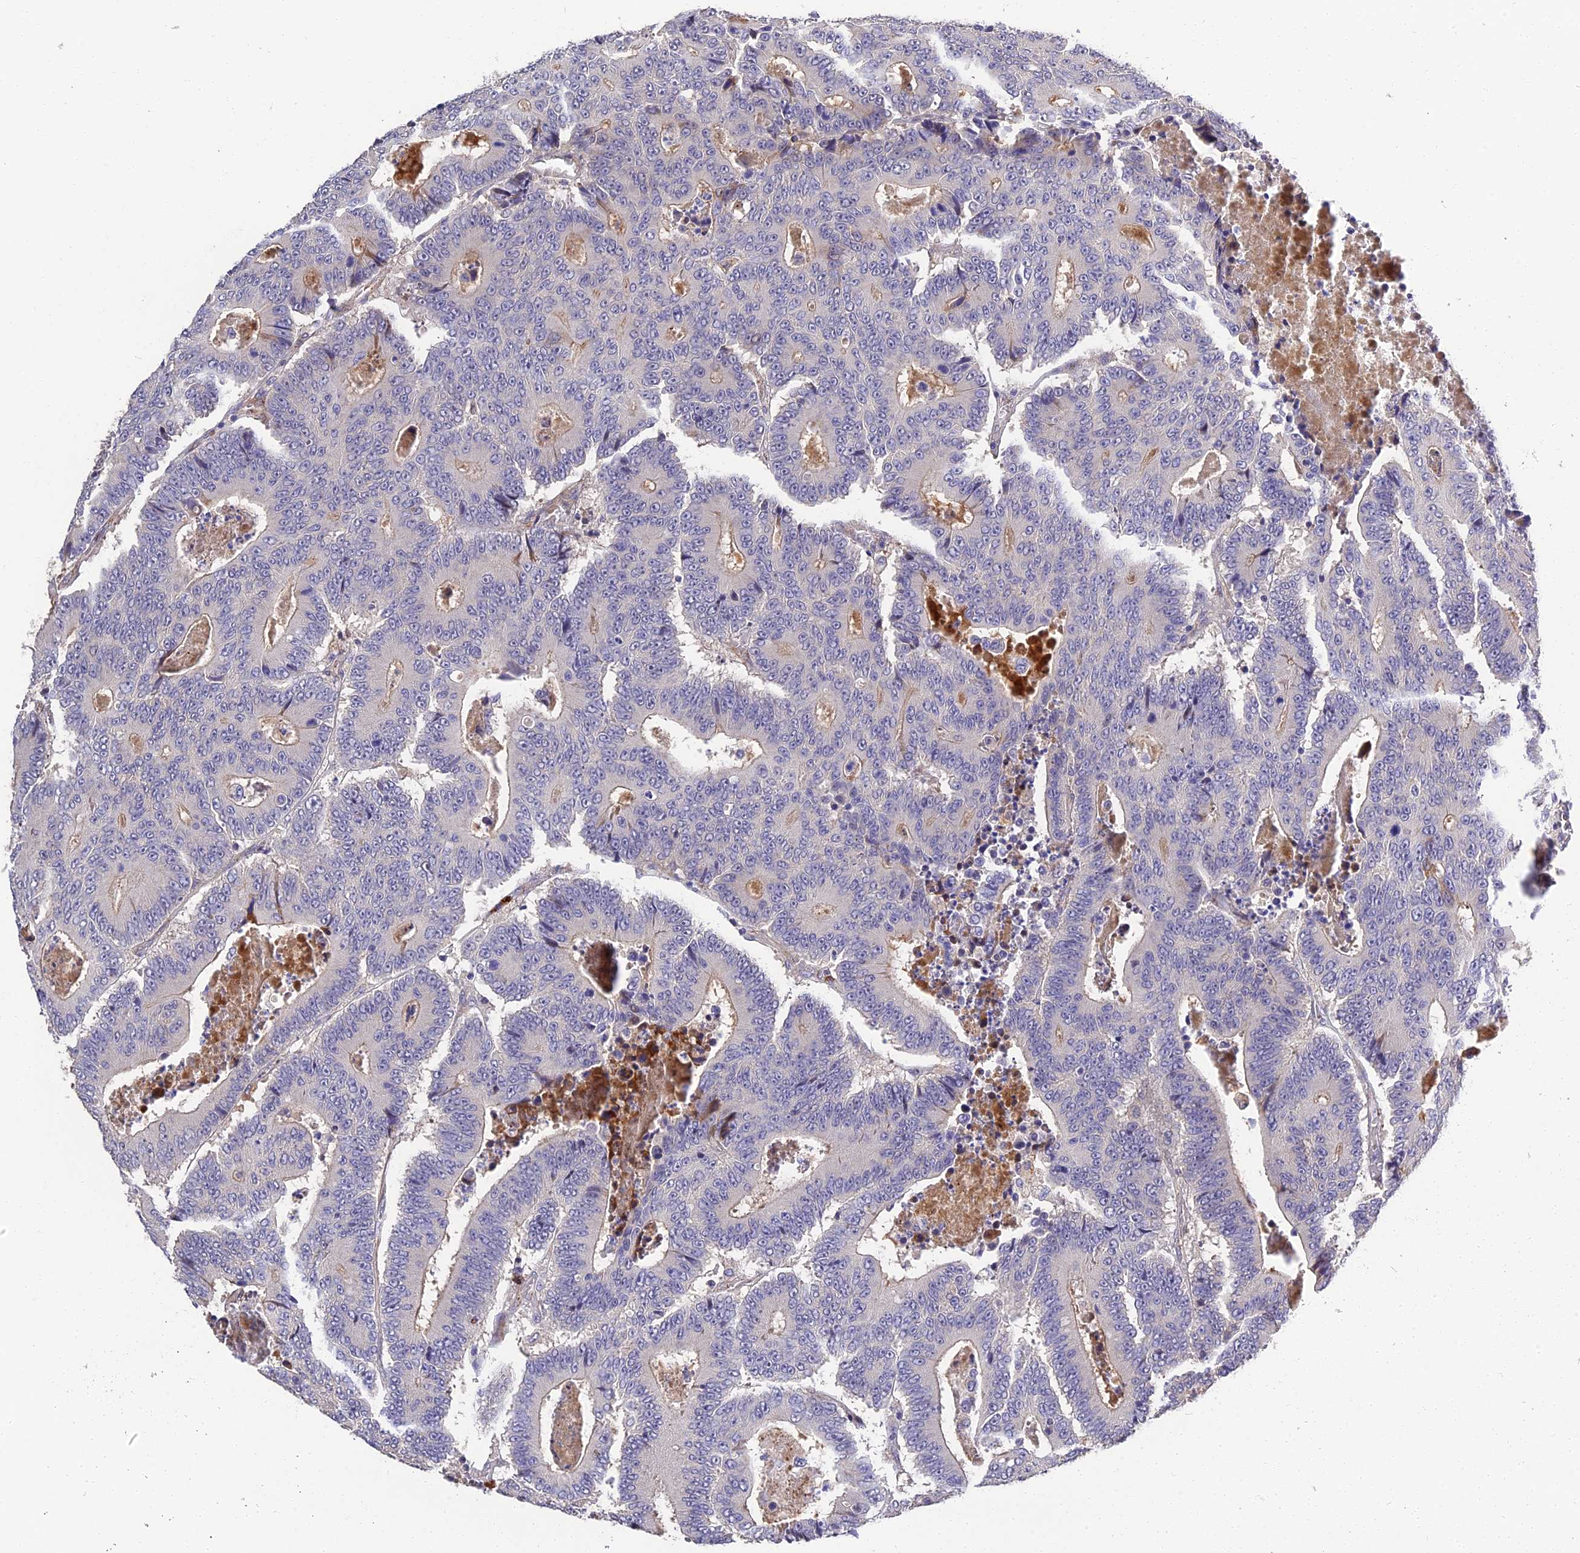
{"staining": {"intensity": "negative", "quantity": "none", "location": "none"}, "tissue": "colorectal cancer", "cell_type": "Tumor cells", "image_type": "cancer", "snomed": [{"axis": "morphology", "description": "Adenocarcinoma, NOS"}, {"axis": "topography", "description": "Colon"}], "caption": "Human colorectal cancer (adenocarcinoma) stained for a protein using immunohistochemistry (IHC) exhibits no expression in tumor cells.", "gene": "MFSD2A", "patient": {"sex": "male", "age": 83}}